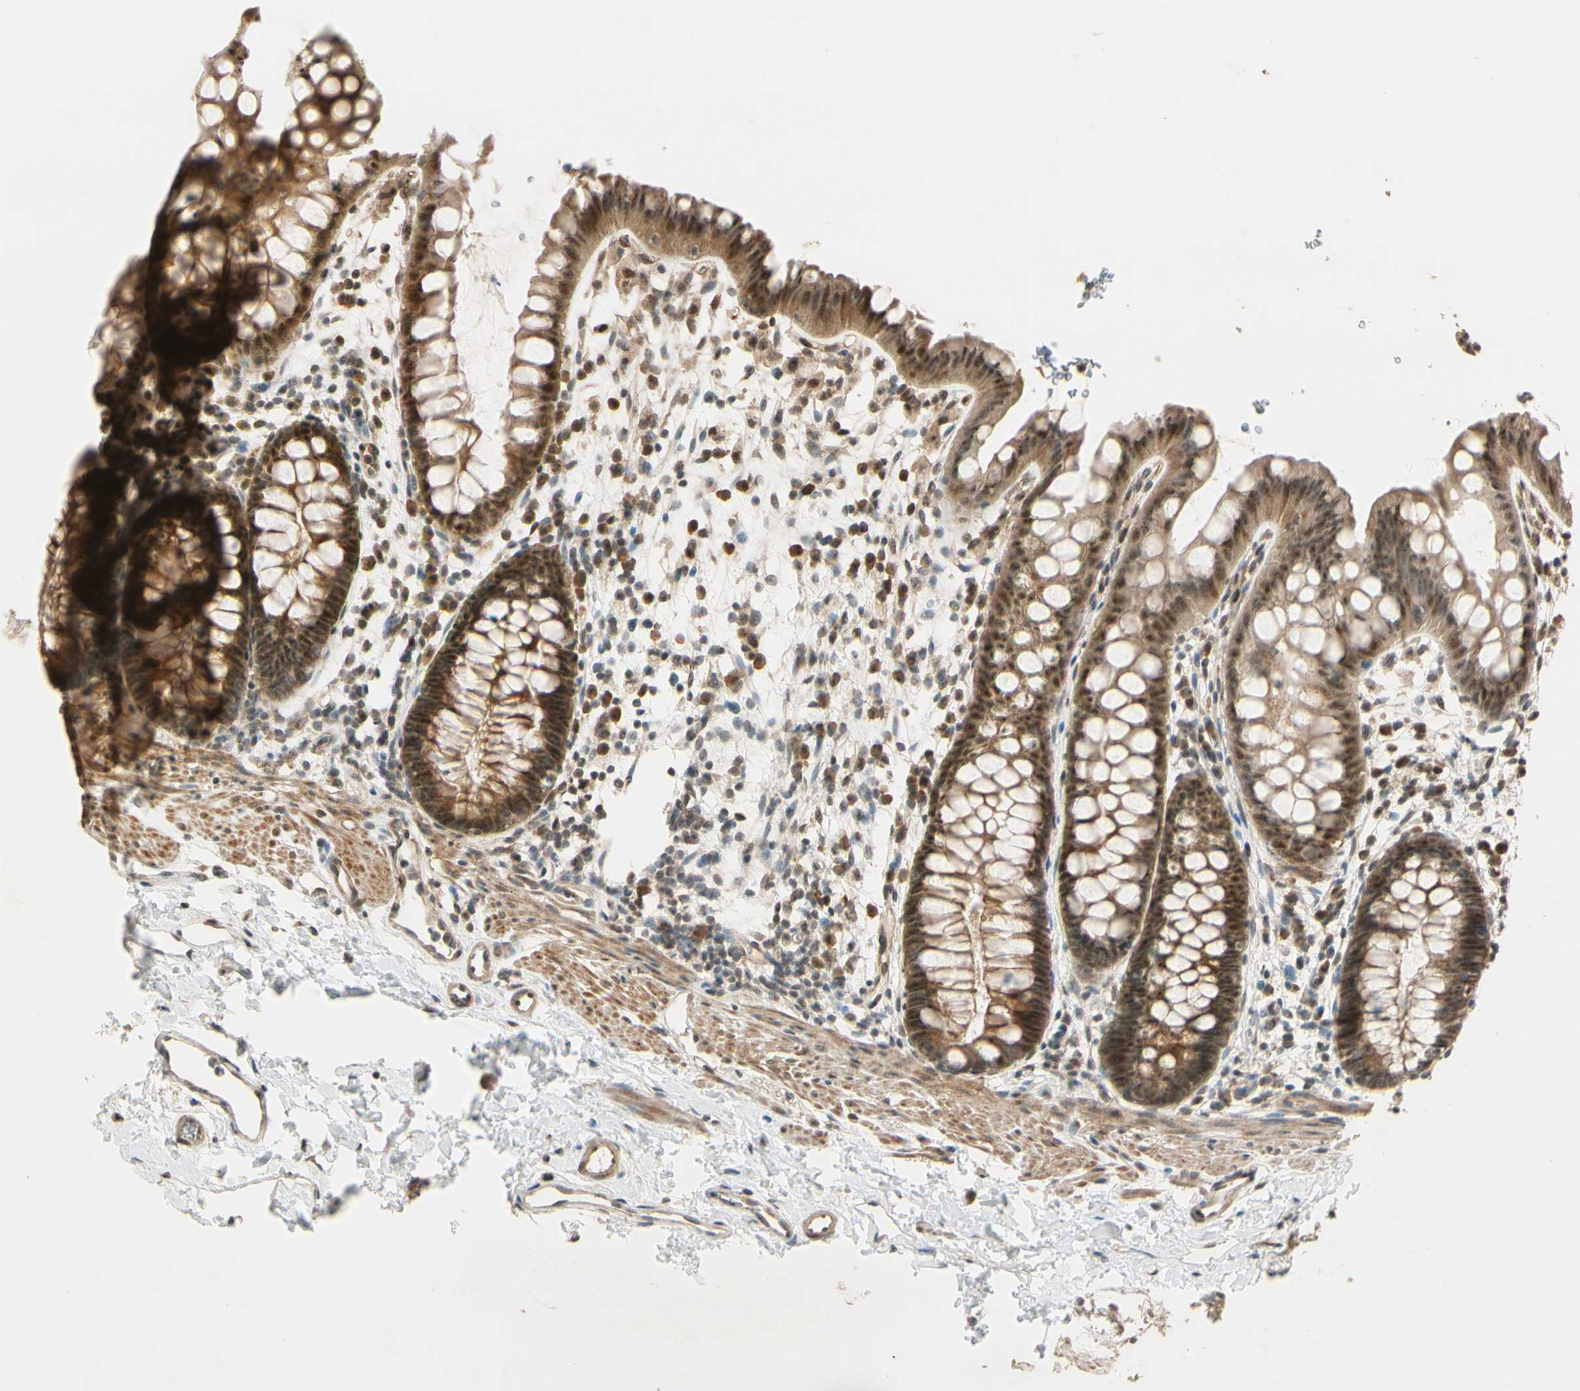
{"staining": {"intensity": "moderate", "quantity": ">75%", "location": "cytoplasmic/membranous,nuclear"}, "tissue": "rectum", "cell_type": "Glandular cells", "image_type": "normal", "snomed": [{"axis": "morphology", "description": "Normal tissue, NOS"}, {"axis": "topography", "description": "Rectum"}], "caption": "Human rectum stained for a protein (brown) shows moderate cytoplasmic/membranous,nuclear positive expression in about >75% of glandular cells.", "gene": "MCPH1", "patient": {"sex": "female", "age": 24}}